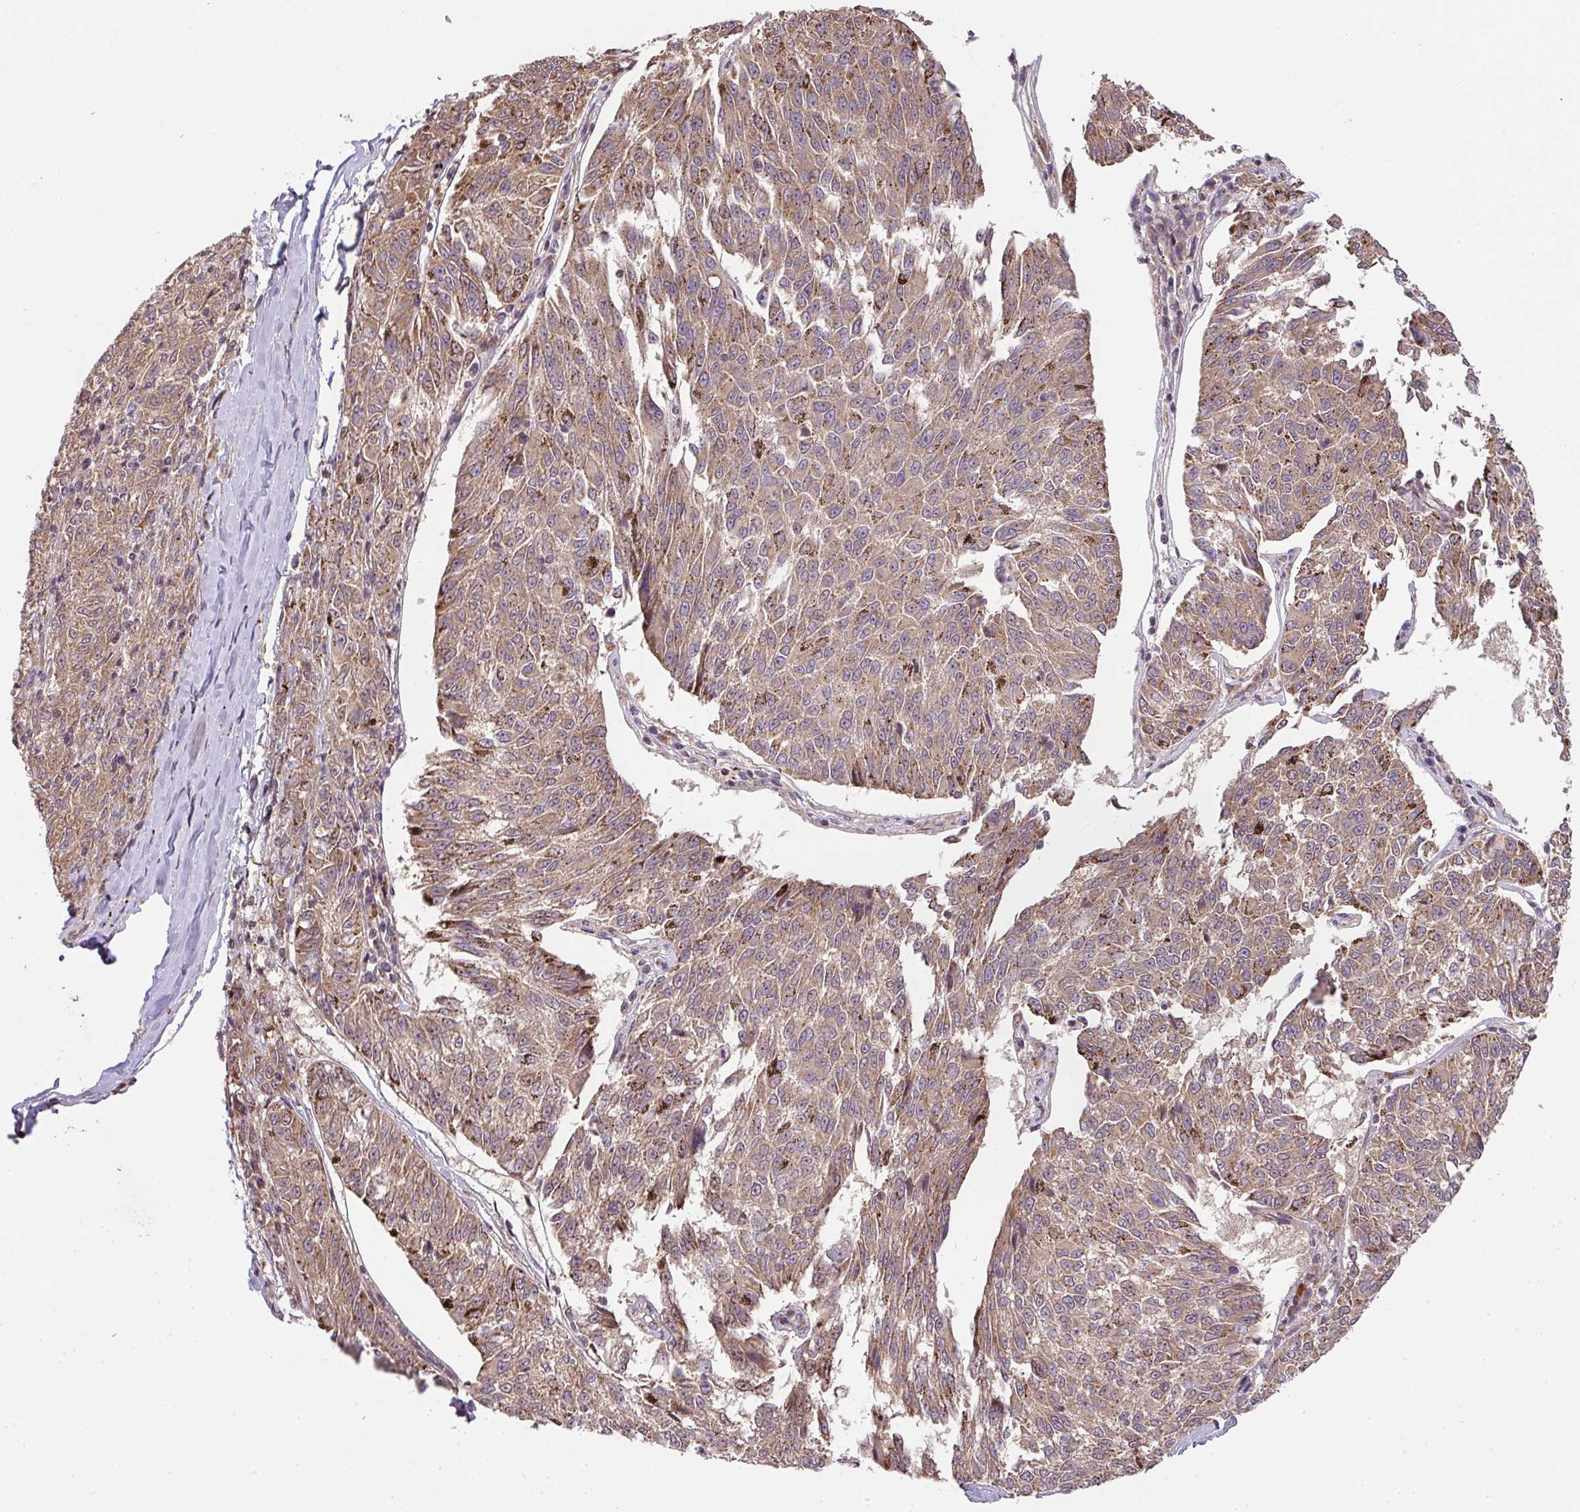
{"staining": {"intensity": "moderate", "quantity": ">75%", "location": "cytoplasmic/membranous"}, "tissue": "melanoma", "cell_type": "Tumor cells", "image_type": "cancer", "snomed": [{"axis": "morphology", "description": "Malignant melanoma, NOS"}, {"axis": "topography", "description": "Skin"}], "caption": "Immunohistochemical staining of melanoma exhibits moderate cytoplasmic/membranous protein positivity in about >75% of tumor cells.", "gene": "PLK1", "patient": {"sex": "female", "age": 72}}